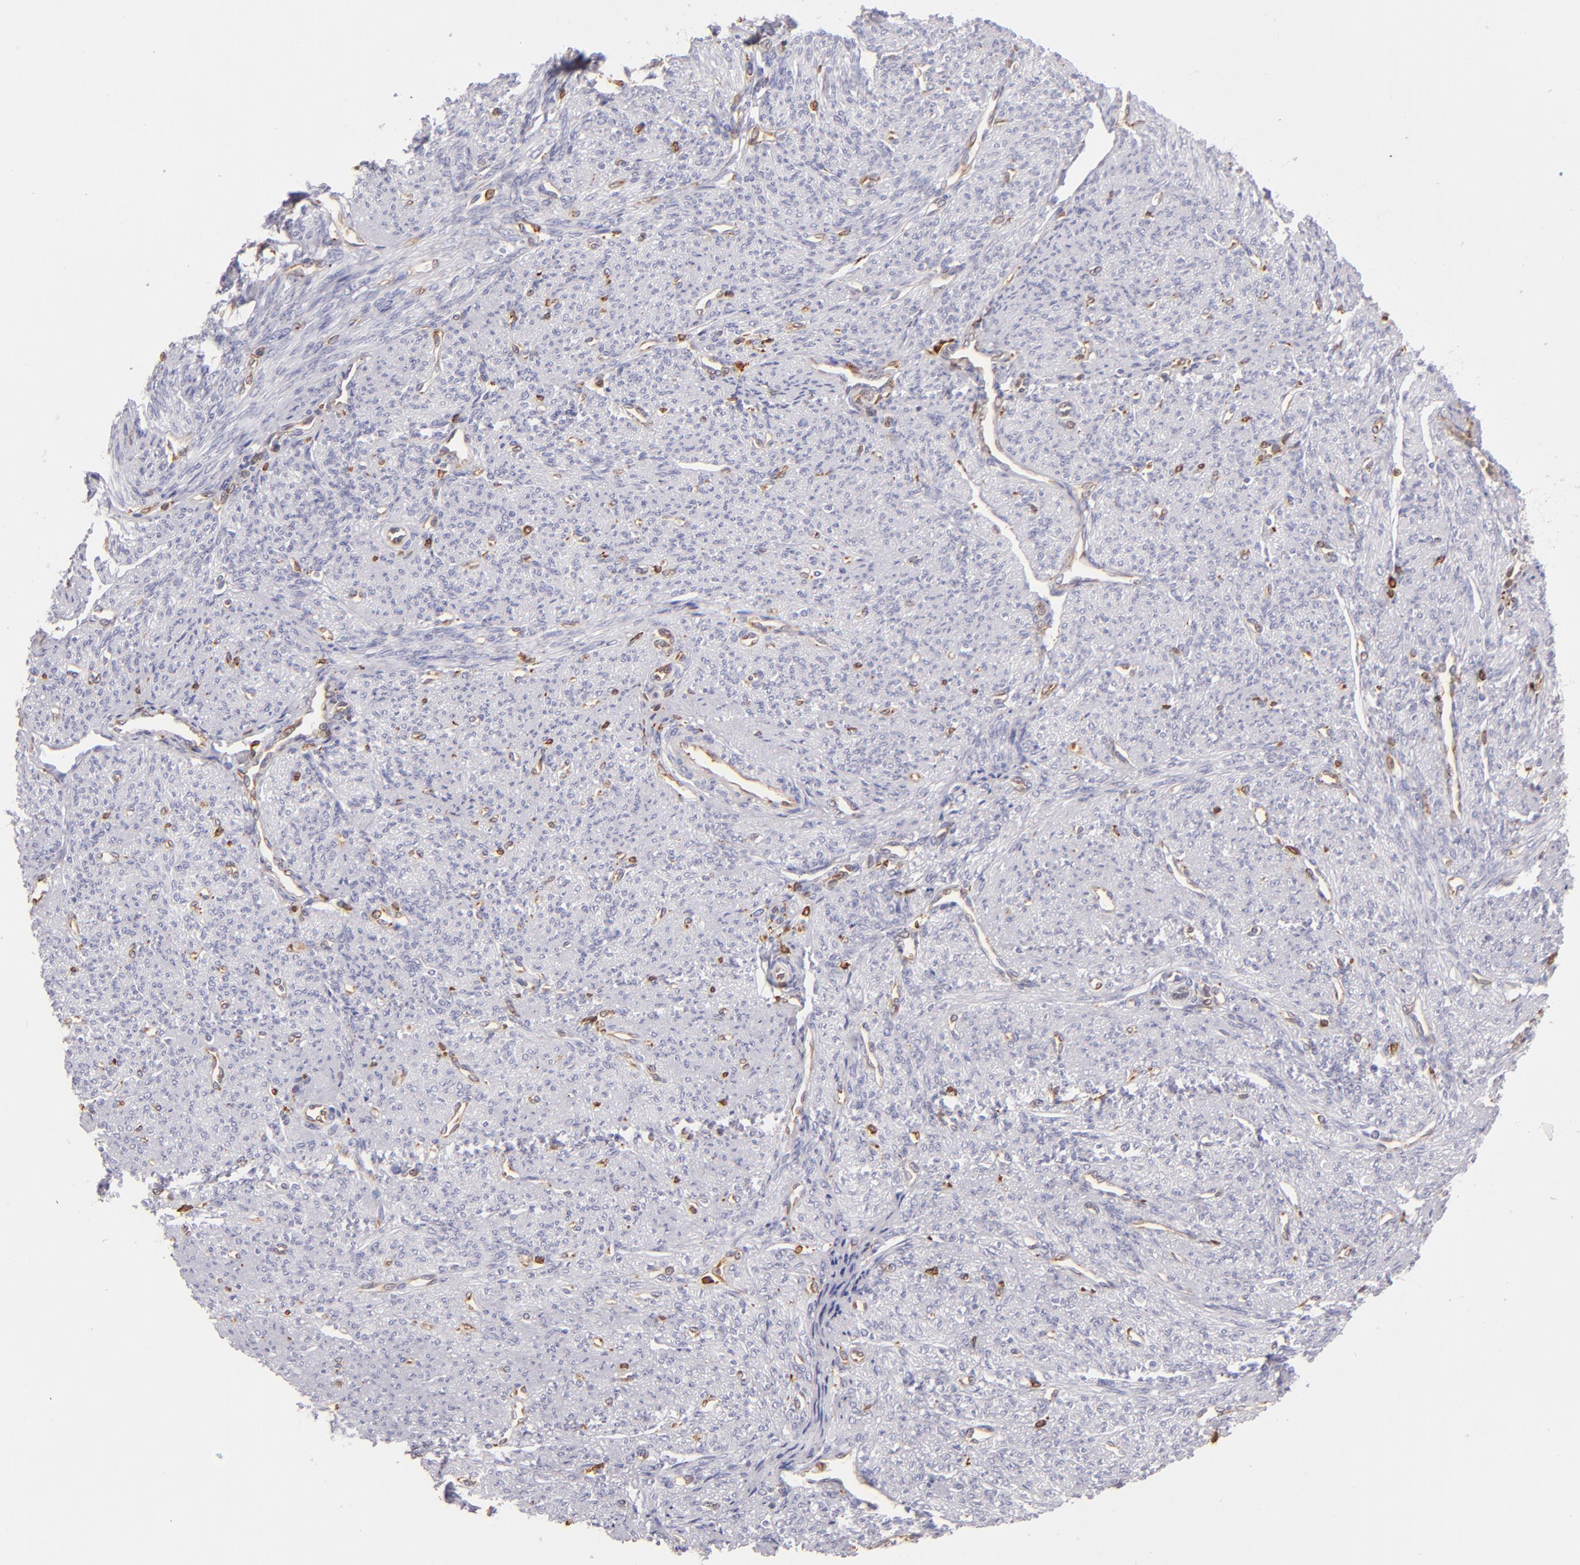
{"staining": {"intensity": "negative", "quantity": "none", "location": "none"}, "tissue": "smooth muscle", "cell_type": "Smooth muscle cells", "image_type": "normal", "snomed": [{"axis": "morphology", "description": "Normal tissue, NOS"}, {"axis": "topography", "description": "Cervix"}, {"axis": "topography", "description": "Endometrium"}], "caption": "IHC photomicrograph of normal smooth muscle: smooth muscle stained with DAB (3,3'-diaminobenzidine) exhibits no significant protein positivity in smooth muscle cells. (Immunohistochemistry, brightfield microscopy, high magnification).", "gene": "CD74", "patient": {"sex": "female", "age": 65}}